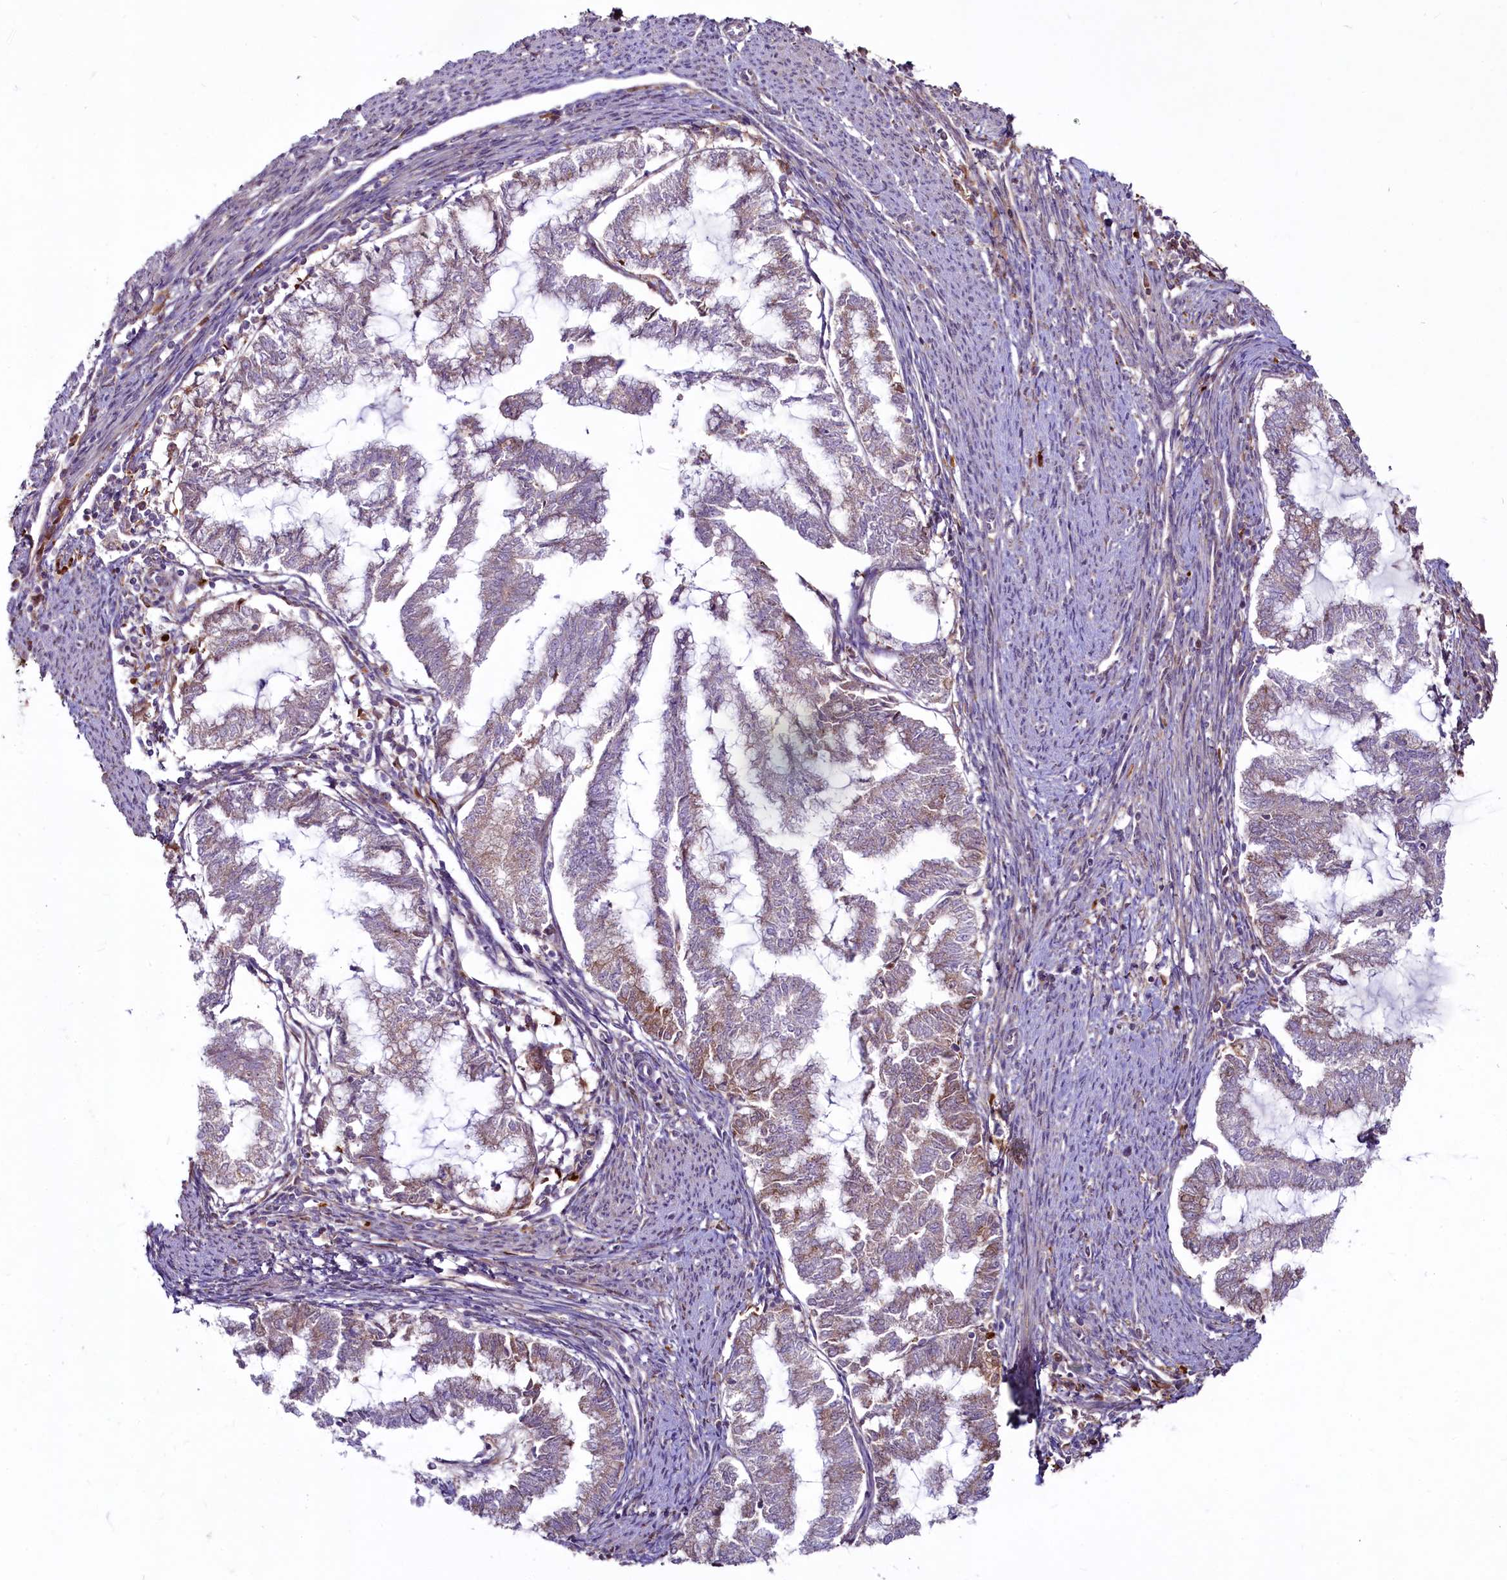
{"staining": {"intensity": "weak", "quantity": "<25%", "location": "cytoplasmic/membranous"}, "tissue": "endometrial cancer", "cell_type": "Tumor cells", "image_type": "cancer", "snomed": [{"axis": "morphology", "description": "Adenocarcinoma, NOS"}, {"axis": "topography", "description": "Endometrium"}], "caption": "This micrograph is of endometrial adenocarcinoma stained with IHC to label a protein in brown with the nuclei are counter-stained blue. There is no expression in tumor cells. (Immunohistochemistry (ihc), brightfield microscopy, high magnification).", "gene": "RSBN1", "patient": {"sex": "female", "age": 79}}